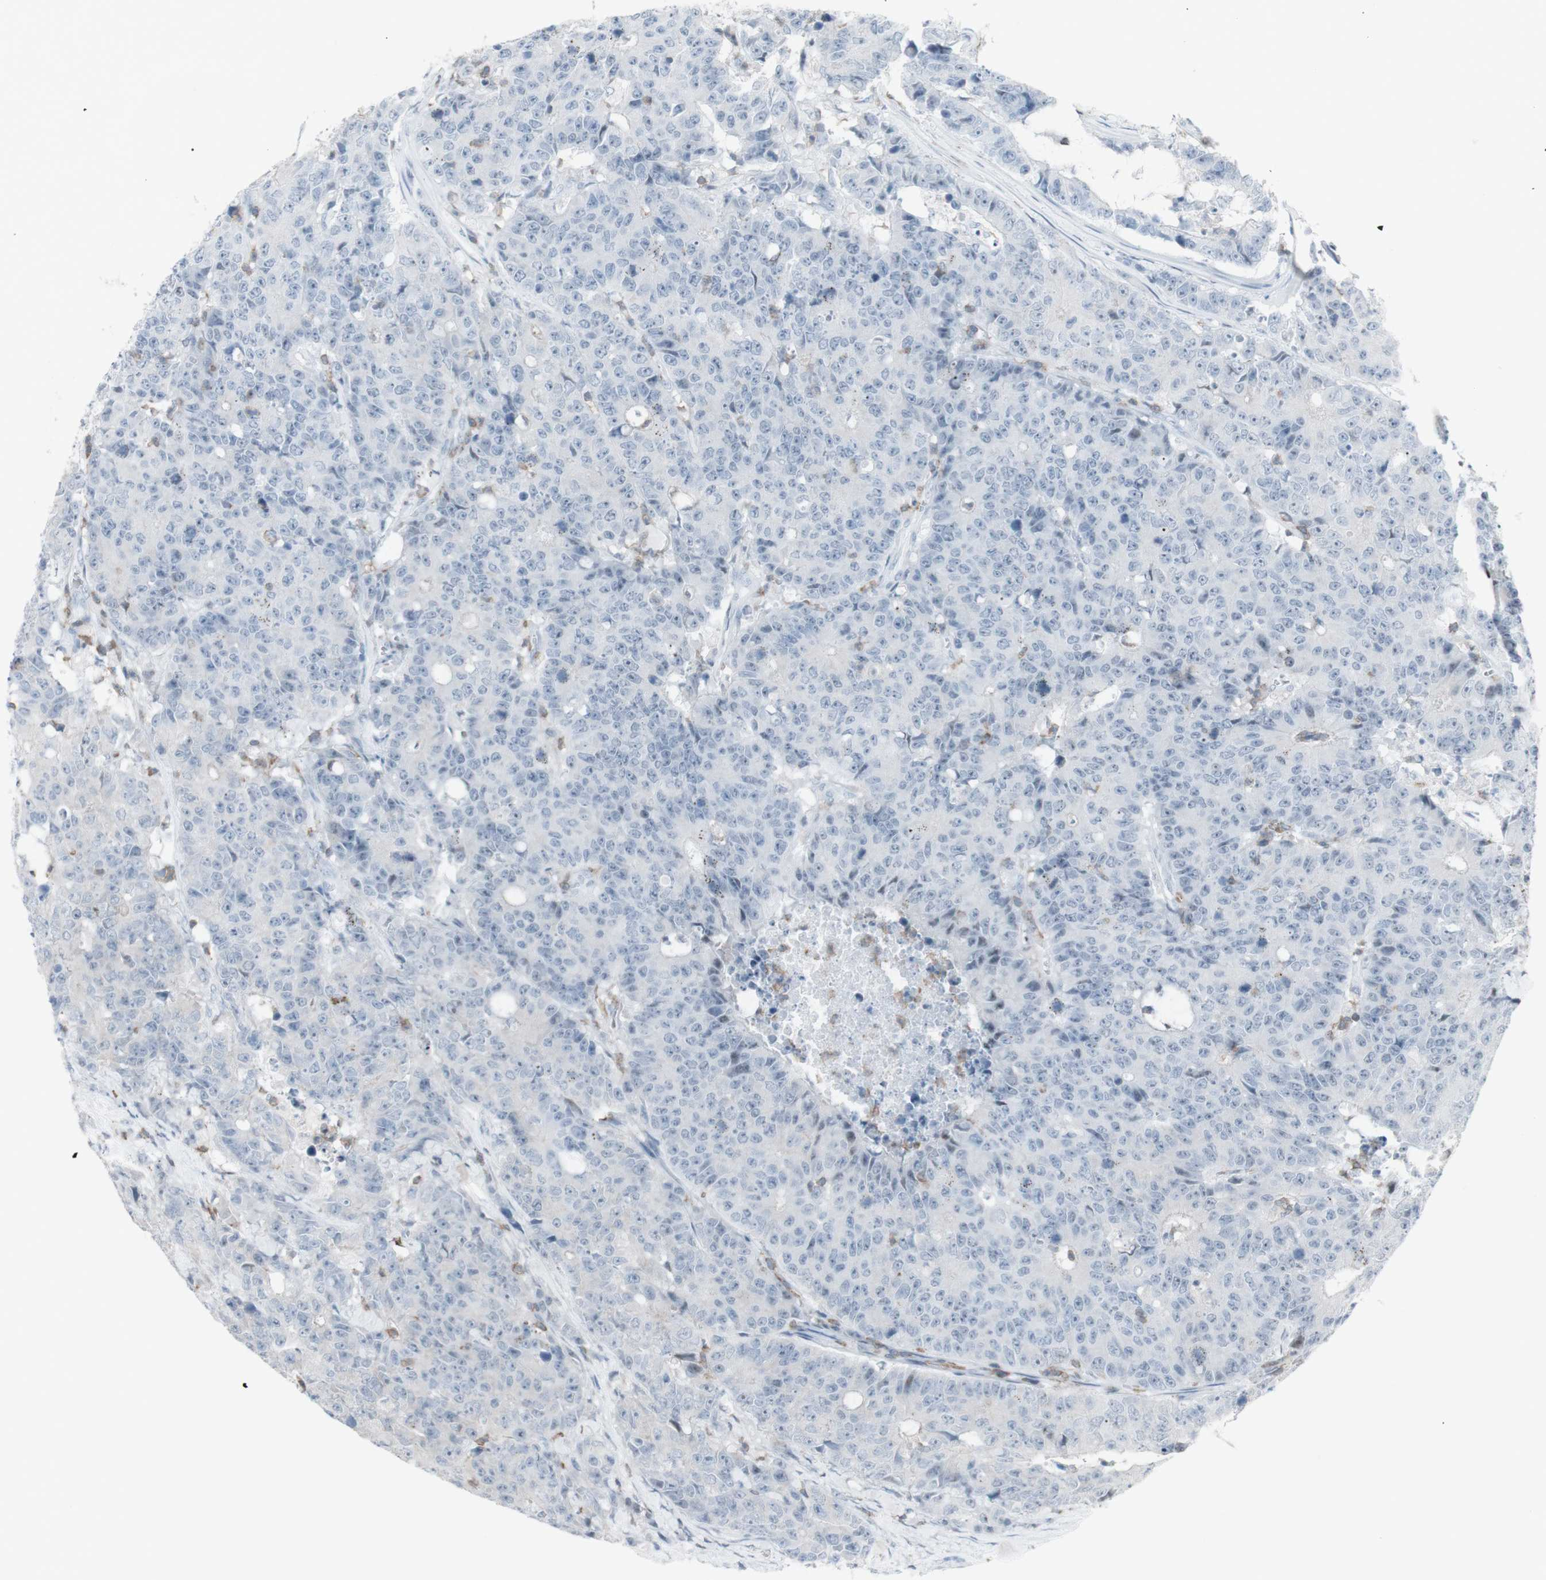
{"staining": {"intensity": "weak", "quantity": "<25%", "location": "cytoplasmic/membranous"}, "tissue": "colorectal cancer", "cell_type": "Tumor cells", "image_type": "cancer", "snomed": [{"axis": "morphology", "description": "Adenocarcinoma, NOS"}, {"axis": "topography", "description": "Colon"}], "caption": "Immunohistochemistry (IHC) image of colorectal cancer stained for a protein (brown), which shows no positivity in tumor cells. (DAB (3,3'-diaminobenzidine) immunohistochemistry (IHC) visualized using brightfield microscopy, high magnification).", "gene": "NRG1", "patient": {"sex": "female", "age": 86}}